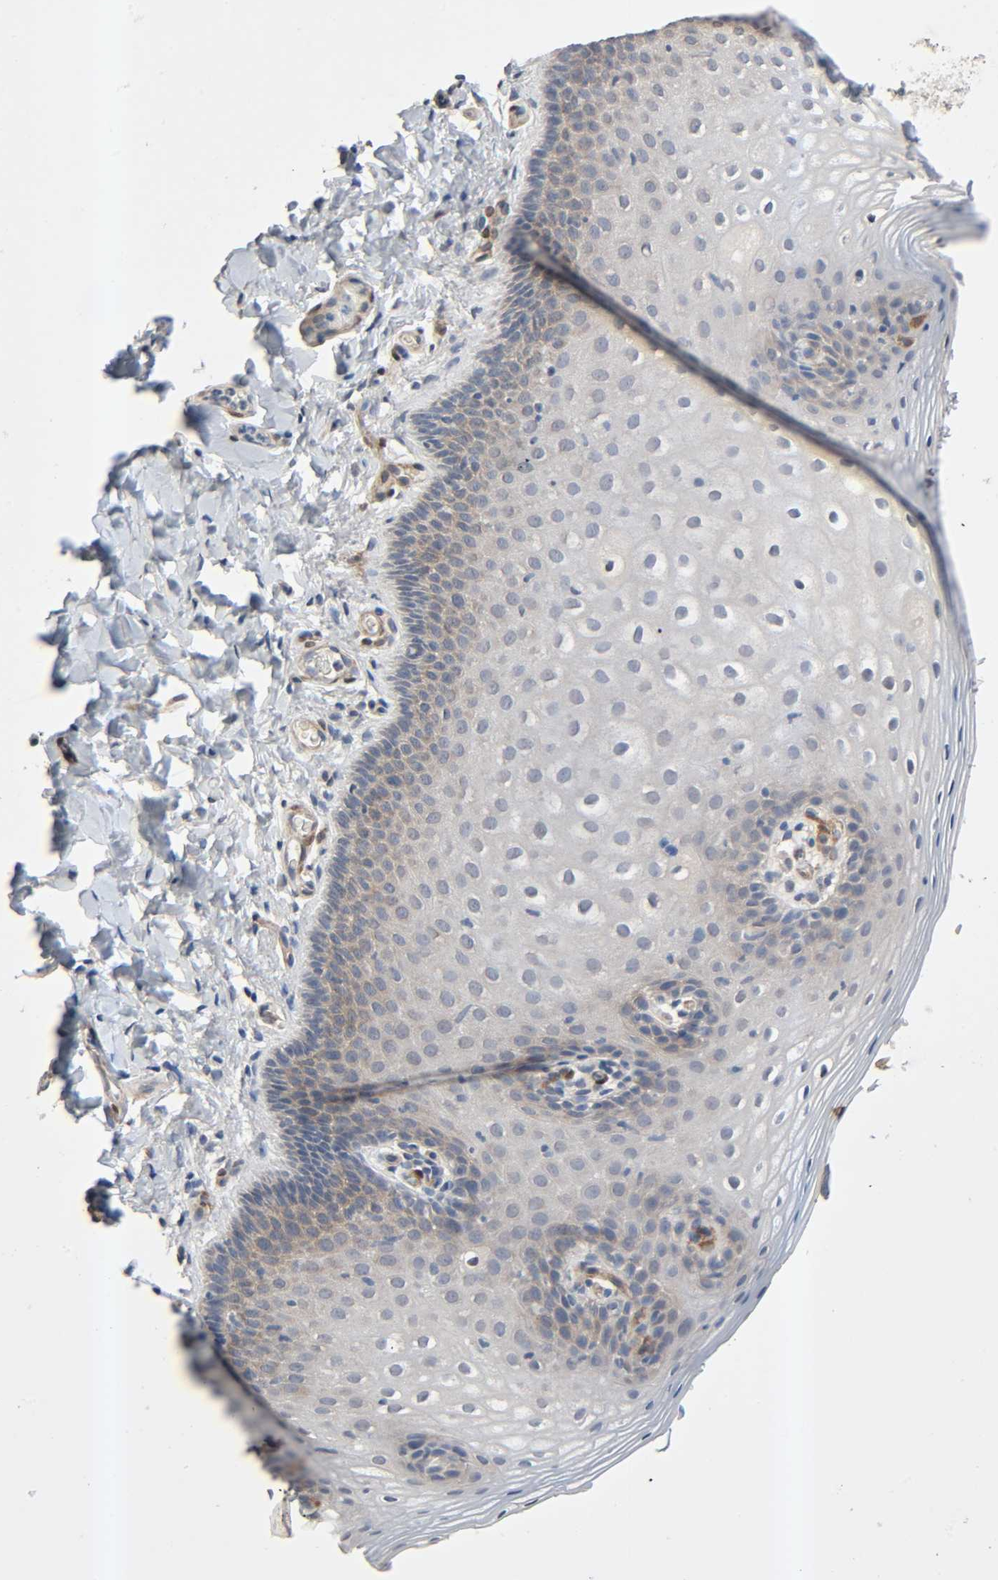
{"staining": {"intensity": "weak", "quantity": "25%-75%", "location": "cytoplasmic/membranous"}, "tissue": "vagina", "cell_type": "Squamous epithelial cells", "image_type": "normal", "snomed": [{"axis": "morphology", "description": "Normal tissue, NOS"}, {"axis": "topography", "description": "Vagina"}], "caption": "The photomicrograph exhibits a brown stain indicating the presence of a protein in the cytoplasmic/membranous of squamous epithelial cells in vagina. (IHC, brightfield microscopy, high magnification).", "gene": "PTK2", "patient": {"sex": "female", "age": 55}}